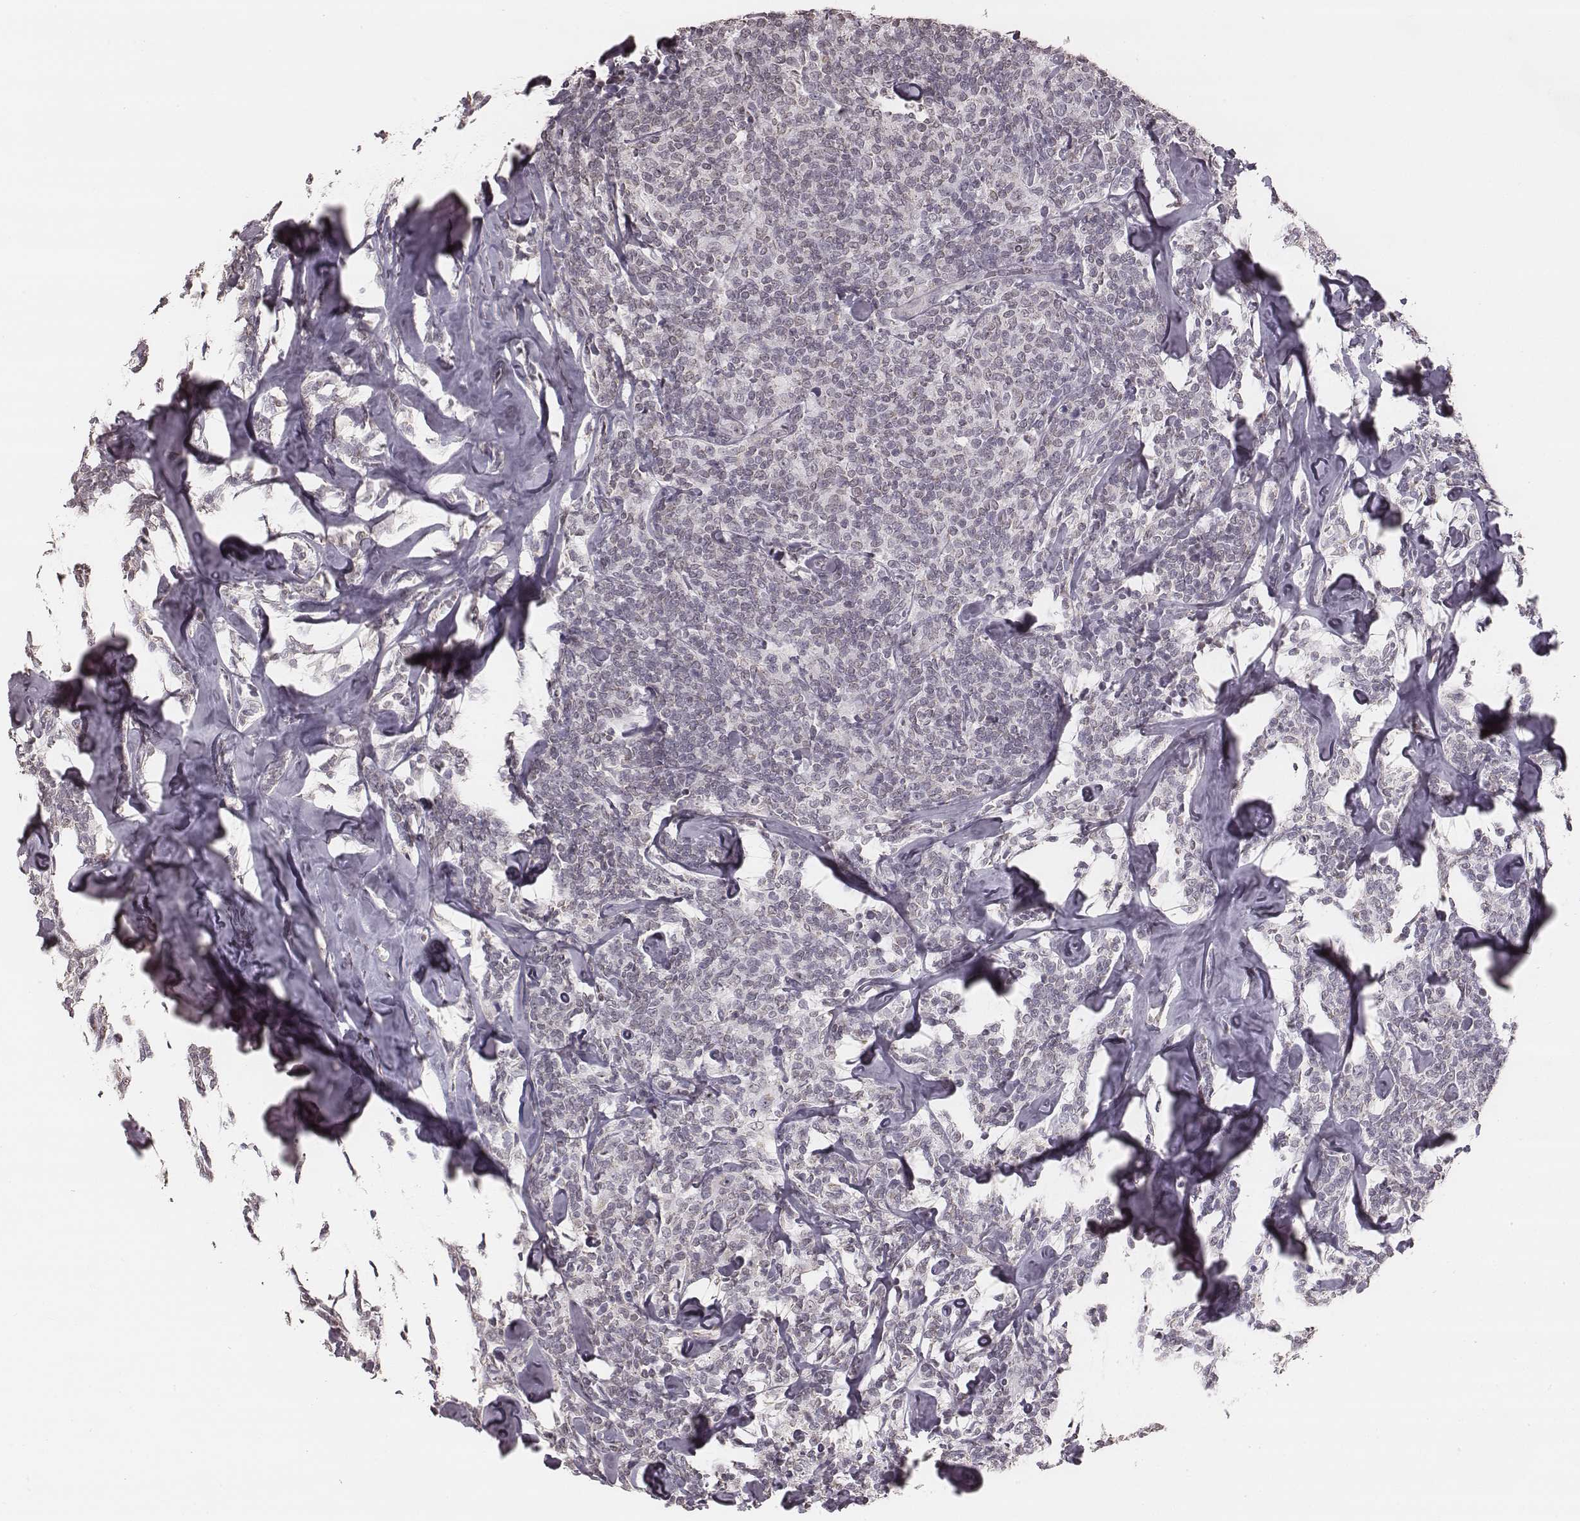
{"staining": {"intensity": "negative", "quantity": "none", "location": "none"}, "tissue": "lymphoma", "cell_type": "Tumor cells", "image_type": "cancer", "snomed": [{"axis": "morphology", "description": "Malignant lymphoma, non-Hodgkin's type, Low grade"}, {"axis": "topography", "description": "Lymph node"}], "caption": "DAB (3,3'-diaminobenzidine) immunohistochemical staining of human lymphoma shows no significant staining in tumor cells. (Stains: DAB (3,3'-diaminobenzidine) immunohistochemistry with hematoxylin counter stain, Microscopy: brightfield microscopy at high magnification).", "gene": "SLC7A4", "patient": {"sex": "female", "age": 56}}